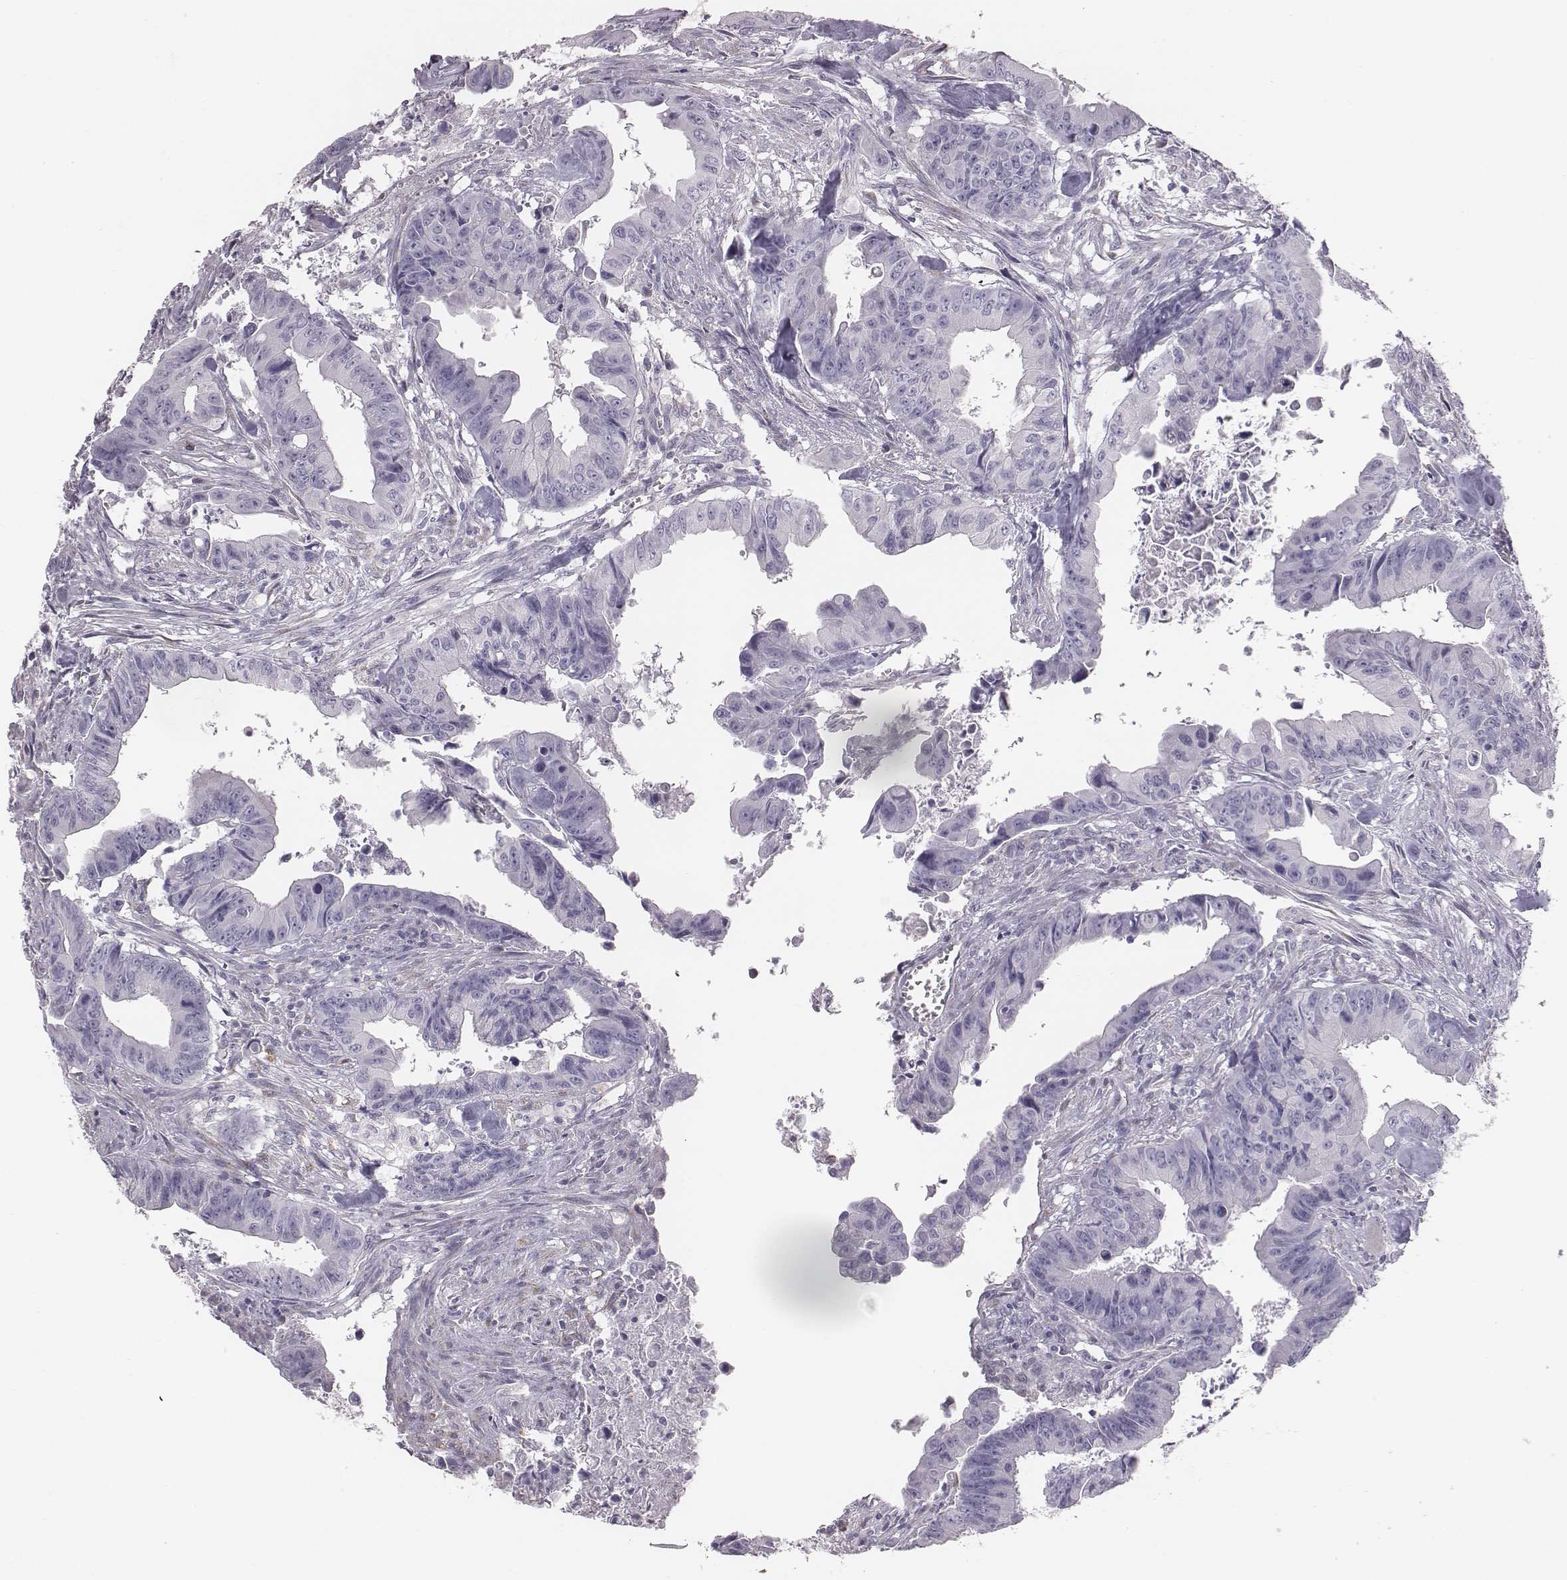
{"staining": {"intensity": "negative", "quantity": "none", "location": "none"}, "tissue": "colorectal cancer", "cell_type": "Tumor cells", "image_type": "cancer", "snomed": [{"axis": "morphology", "description": "Adenocarcinoma, NOS"}, {"axis": "topography", "description": "Colon"}], "caption": "Tumor cells show no significant staining in colorectal cancer.", "gene": "C6orf58", "patient": {"sex": "female", "age": 87}}